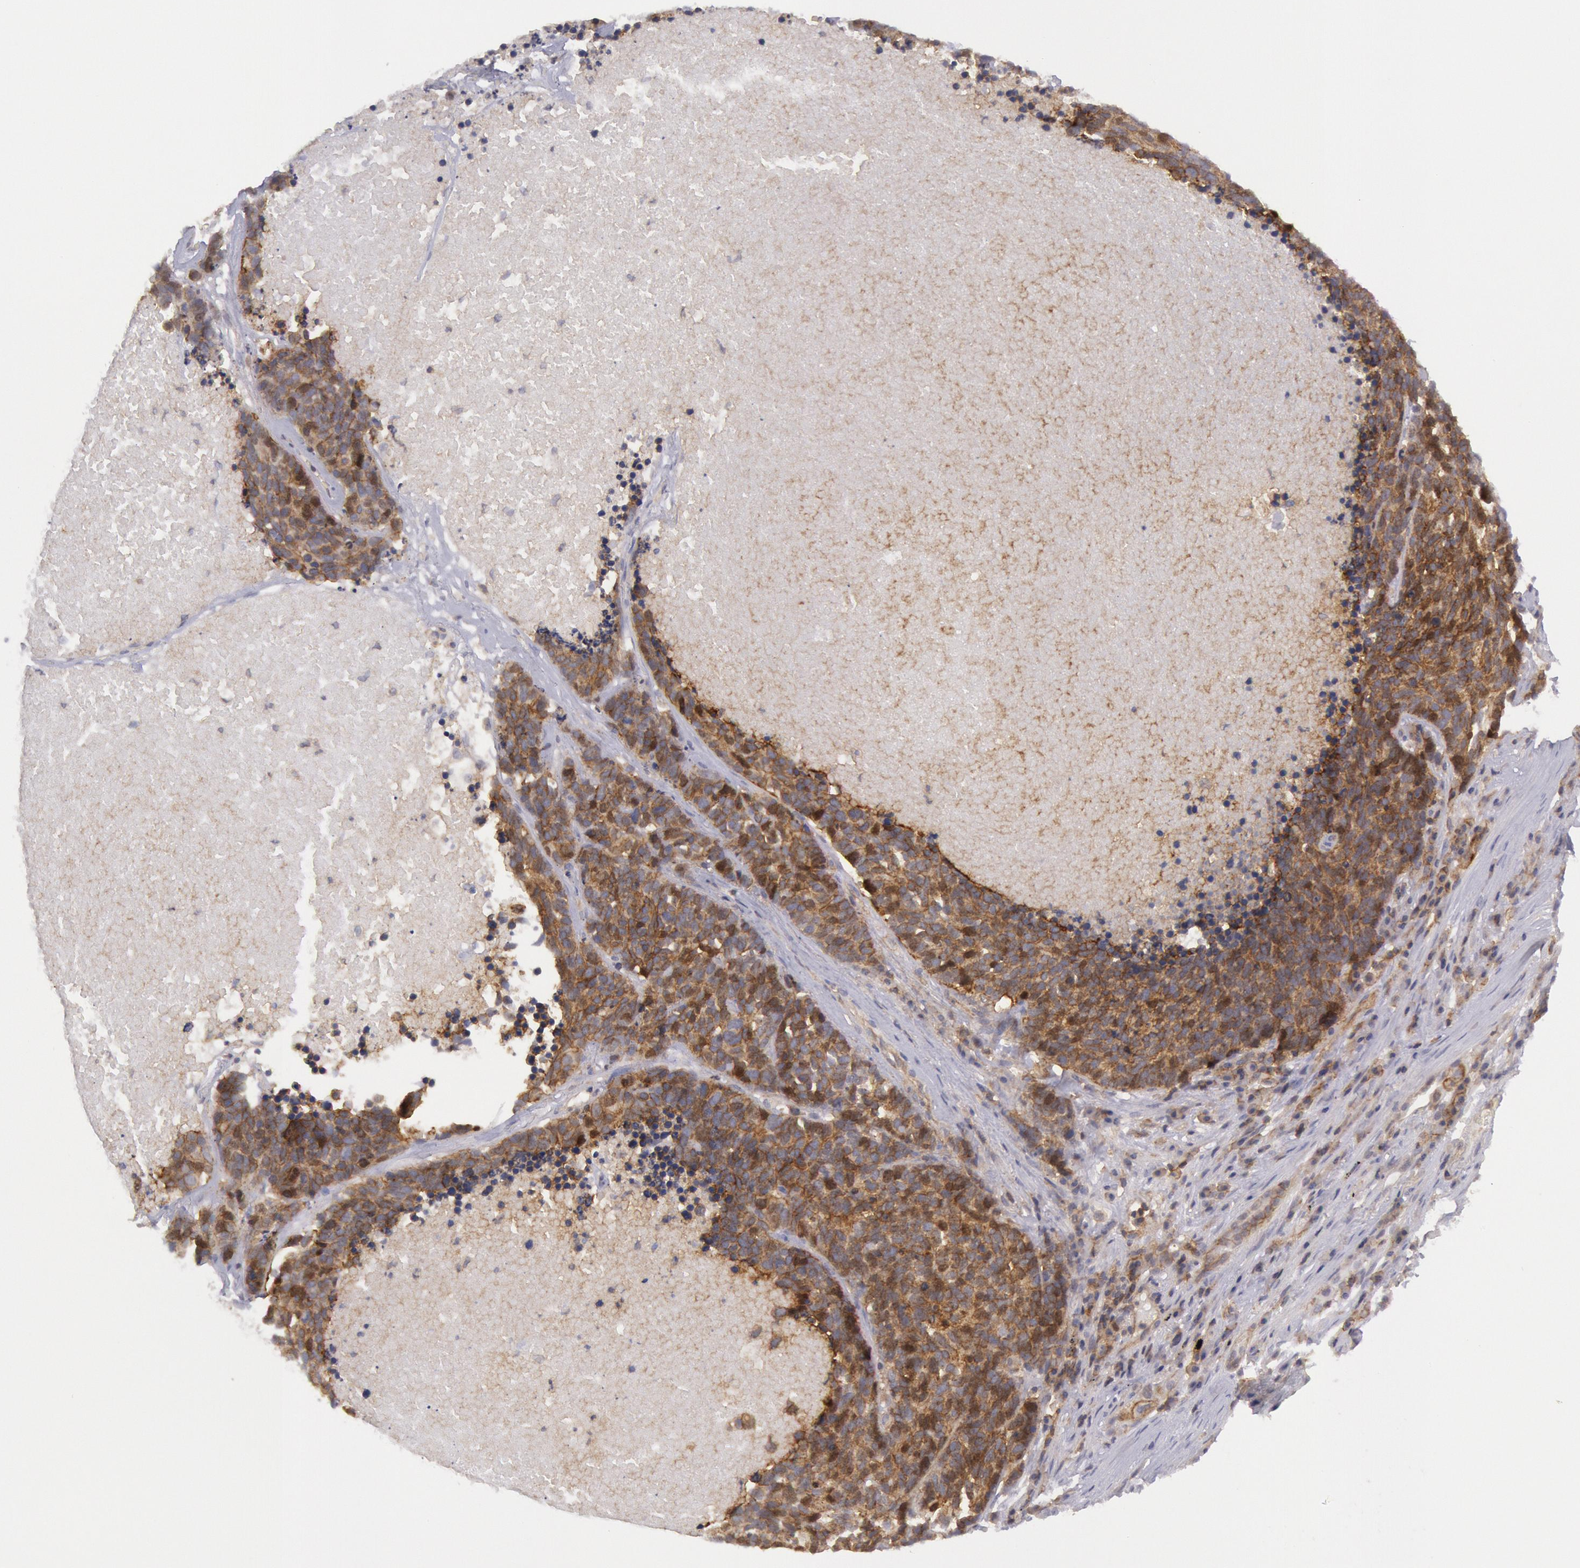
{"staining": {"intensity": "moderate", "quantity": ">75%", "location": "cytoplasmic/membranous"}, "tissue": "lung cancer", "cell_type": "Tumor cells", "image_type": "cancer", "snomed": [{"axis": "morphology", "description": "Neoplasm, malignant, NOS"}, {"axis": "topography", "description": "Lung"}], "caption": "Immunohistochemical staining of lung cancer (malignant neoplasm) displays medium levels of moderate cytoplasmic/membranous protein expression in approximately >75% of tumor cells. Using DAB (brown) and hematoxylin (blue) stains, captured at high magnification using brightfield microscopy.", "gene": "STX4", "patient": {"sex": "female", "age": 75}}